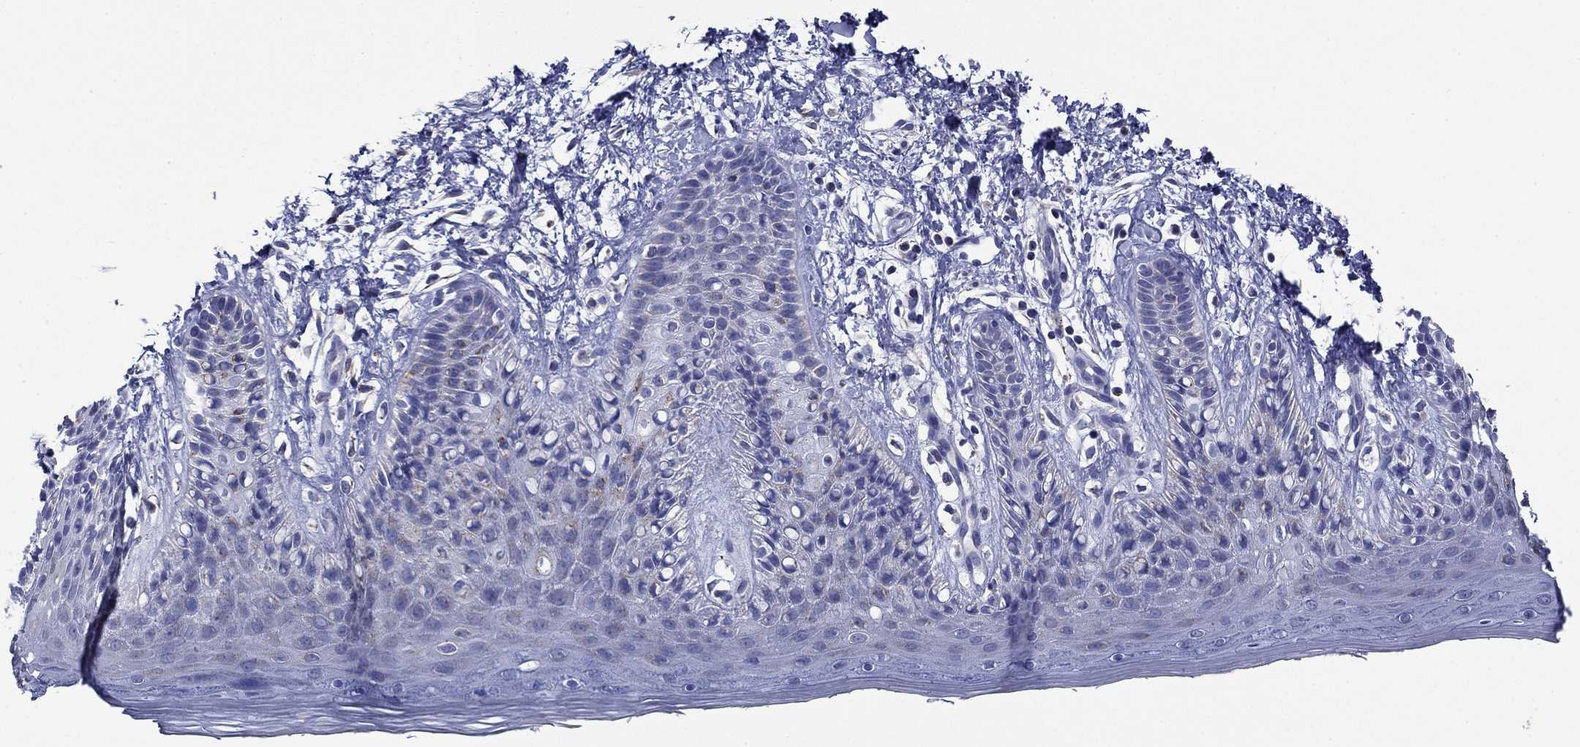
{"staining": {"intensity": "negative", "quantity": "none", "location": "none"}, "tissue": "skin", "cell_type": "Epidermal cells", "image_type": "normal", "snomed": [{"axis": "morphology", "description": "Normal tissue, NOS"}, {"axis": "topography", "description": "Anal"}], "caption": "Protein analysis of unremarkable skin exhibits no significant expression in epidermal cells.", "gene": "ACADSB", "patient": {"sex": "male", "age": 36}}